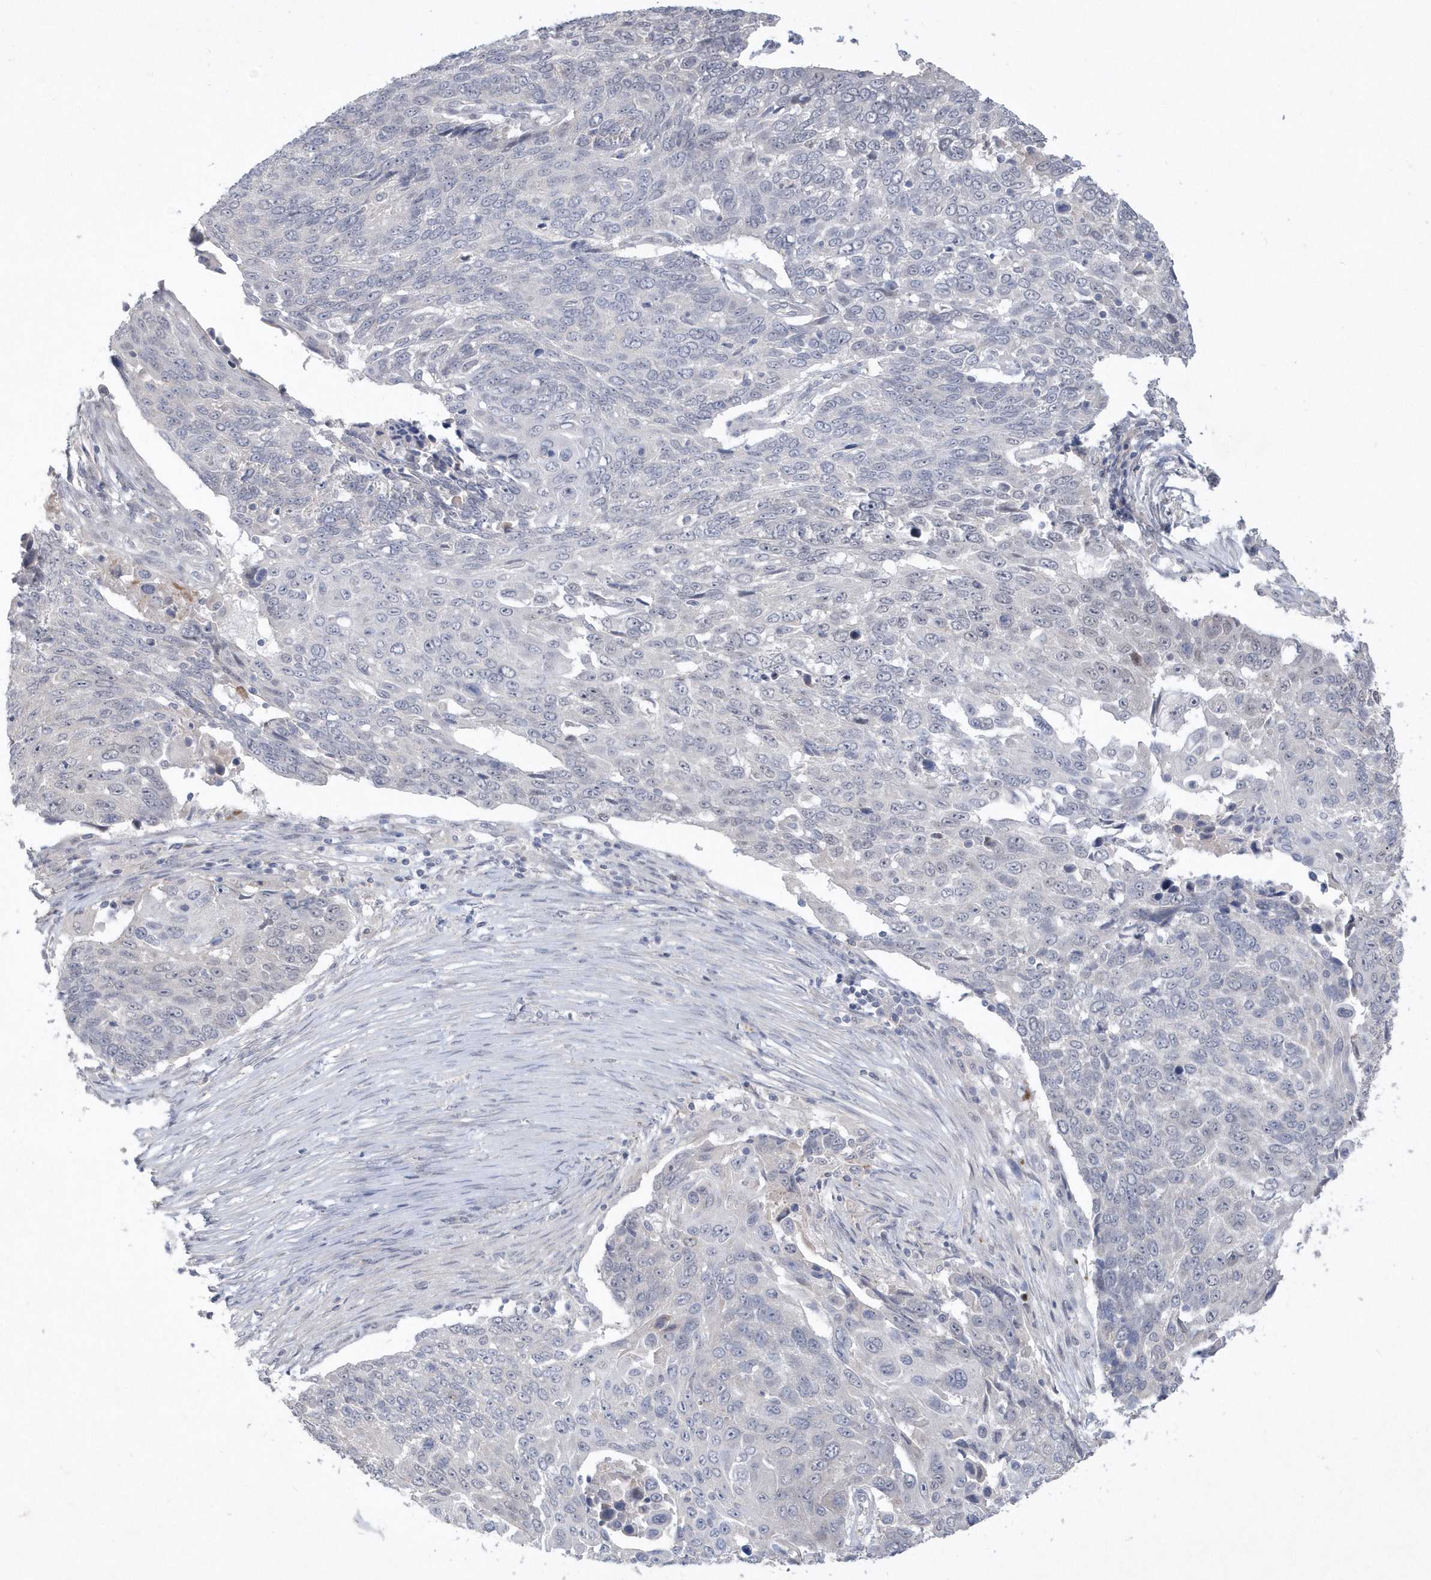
{"staining": {"intensity": "negative", "quantity": "none", "location": "none"}, "tissue": "lung cancer", "cell_type": "Tumor cells", "image_type": "cancer", "snomed": [{"axis": "morphology", "description": "Squamous cell carcinoma, NOS"}, {"axis": "topography", "description": "Lung"}], "caption": "This is an IHC image of lung cancer. There is no expression in tumor cells.", "gene": "TSPEAR", "patient": {"sex": "male", "age": 66}}